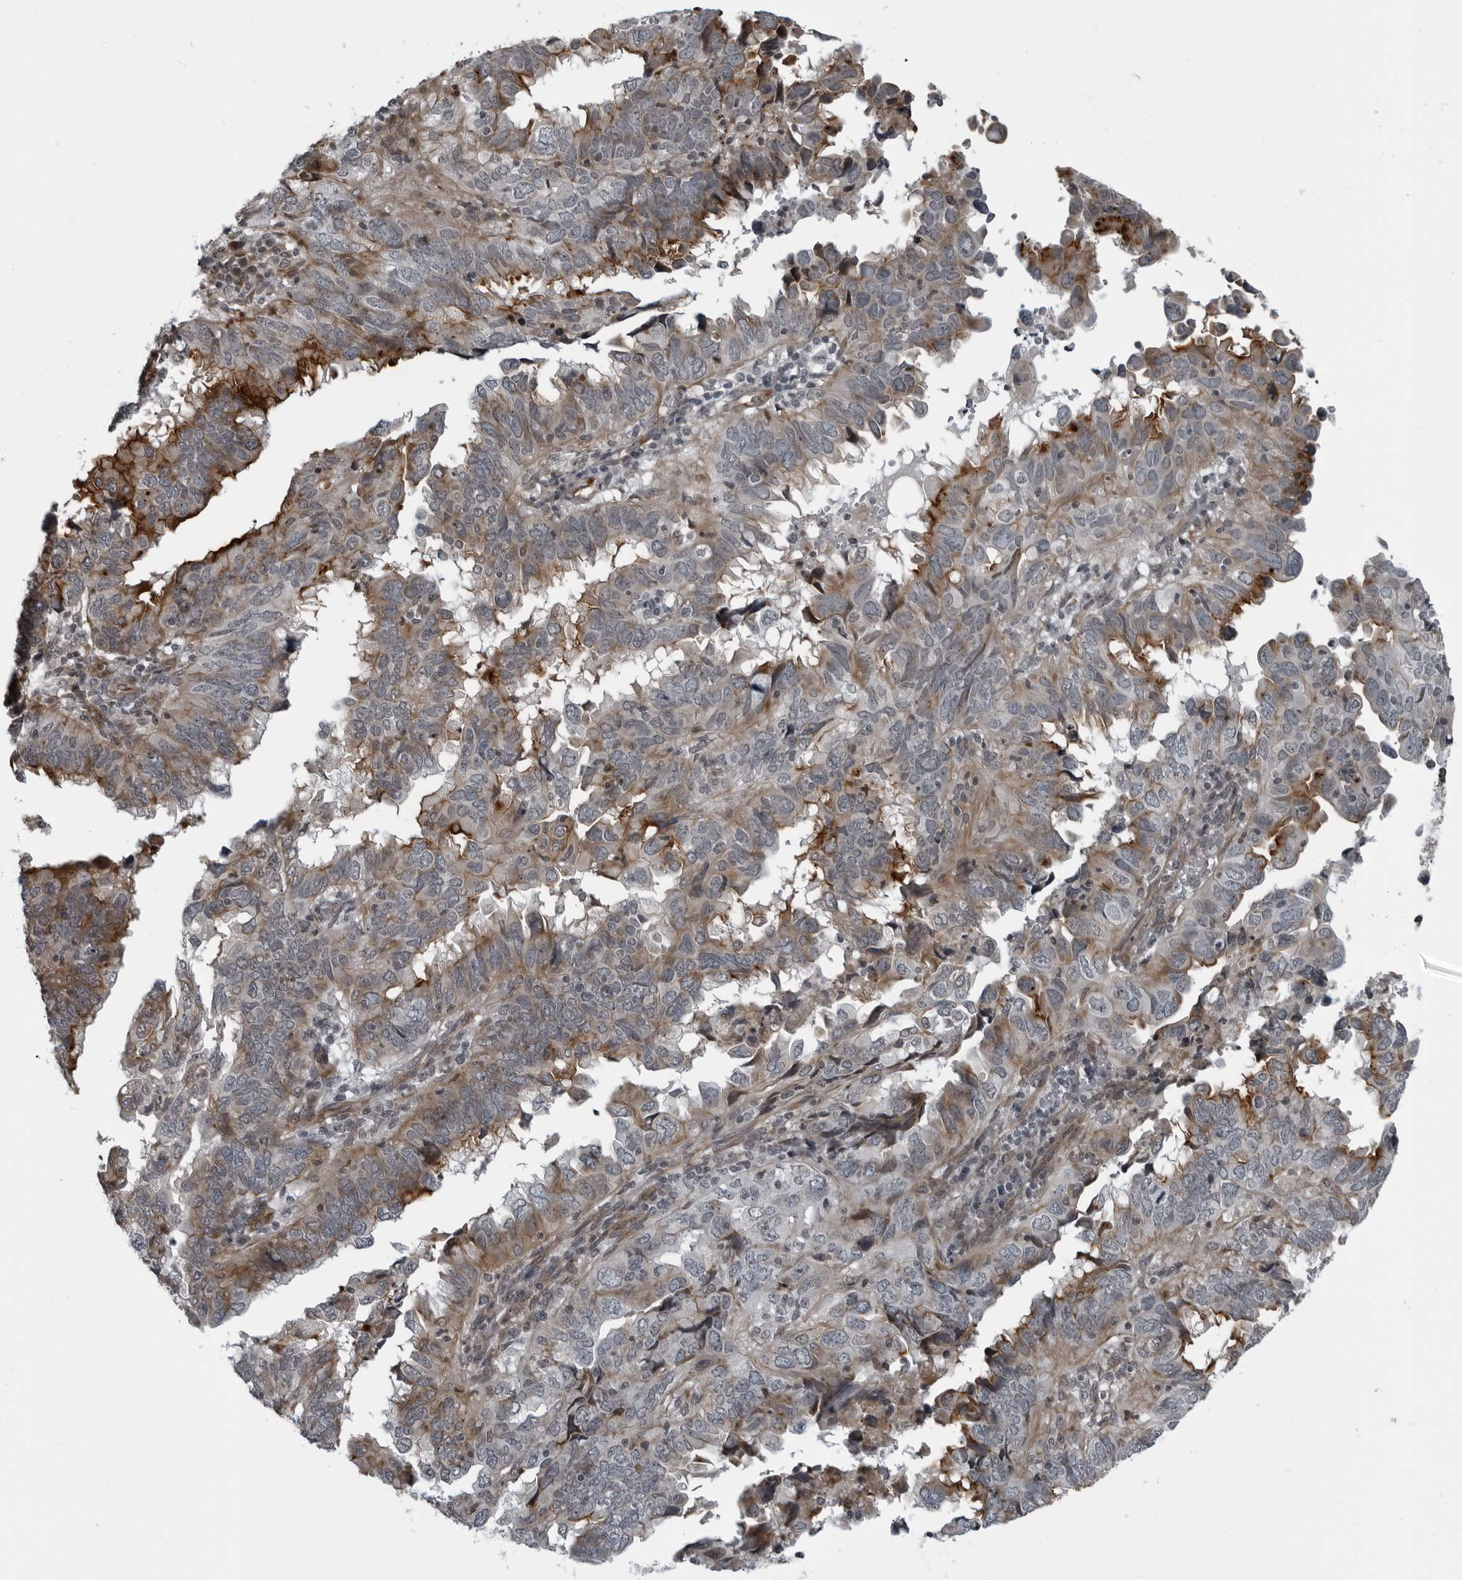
{"staining": {"intensity": "moderate", "quantity": "<25%", "location": "cytoplasmic/membranous"}, "tissue": "endometrial cancer", "cell_type": "Tumor cells", "image_type": "cancer", "snomed": [{"axis": "morphology", "description": "Adenocarcinoma, NOS"}, {"axis": "topography", "description": "Uterus"}], "caption": "Protein staining of endometrial cancer (adenocarcinoma) tissue displays moderate cytoplasmic/membranous staining in about <25% of tumor cells.", "gene": "FAM102B", "patient": {"sex": "female", "age": 77}}